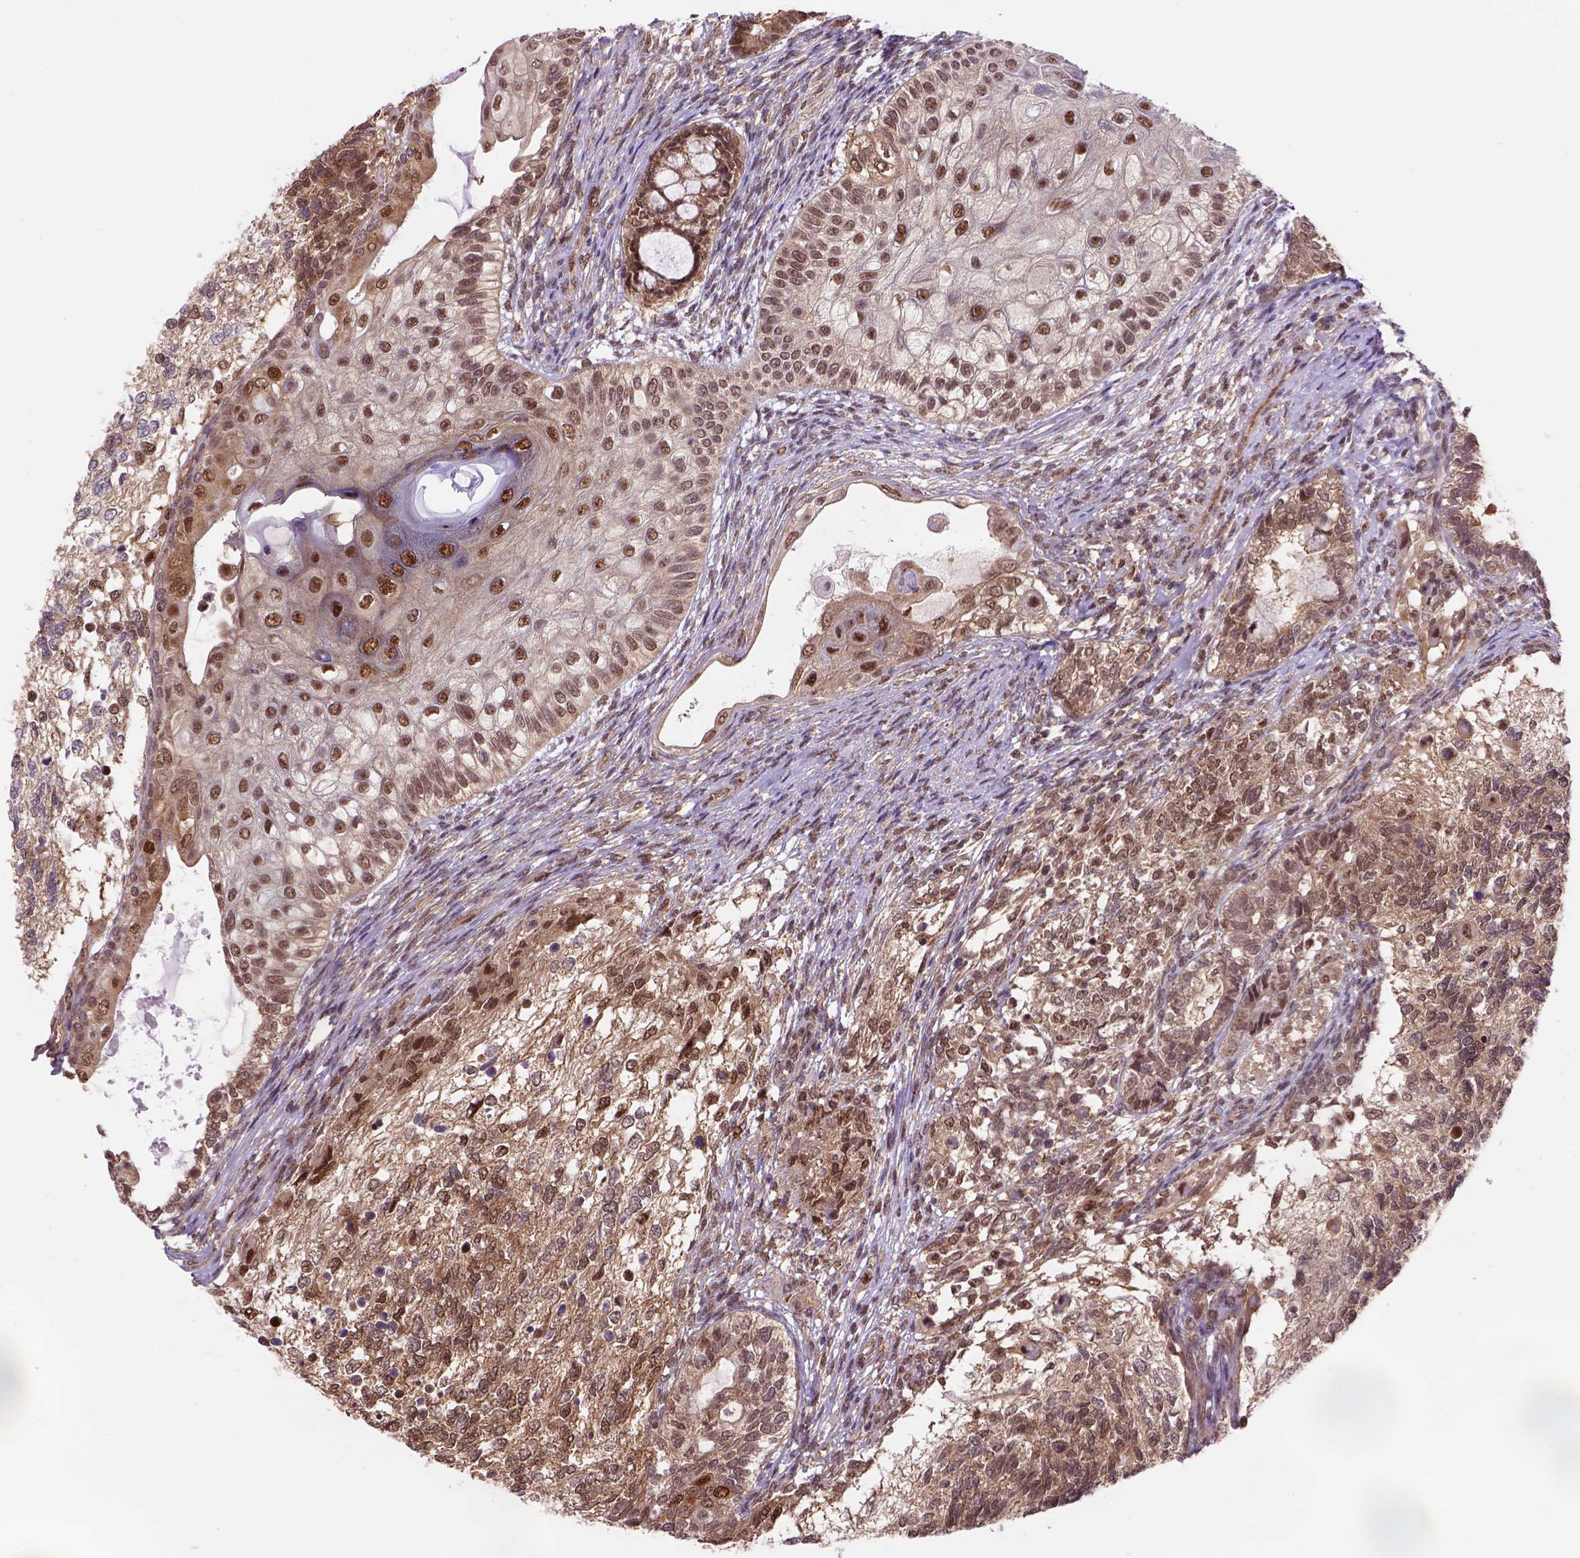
{"staining": {"intensity": "strong", "quantity": ">75%", "location": "cytoplasmic/membranous,nuclear"}, "tissue": "testis cancer", "cell_type": "Tumor cells", "image_type": "cancer", "snomed": [{"axis": "morphology", "description": "Seminoma, NOS"}, {"axis": "morphology", "description": "Carcinoma, Embryonal, NOS"}, {"axis": "topography", "description": "Testis"}], "caption": "Embryonal carcinoma (testis) tissue reveals strong cytoplasmic/membranous and nuclear expression in about >75% of tumor cells", "gene": "PSMC2", "patient": {"sex": "male", "age": 41}}